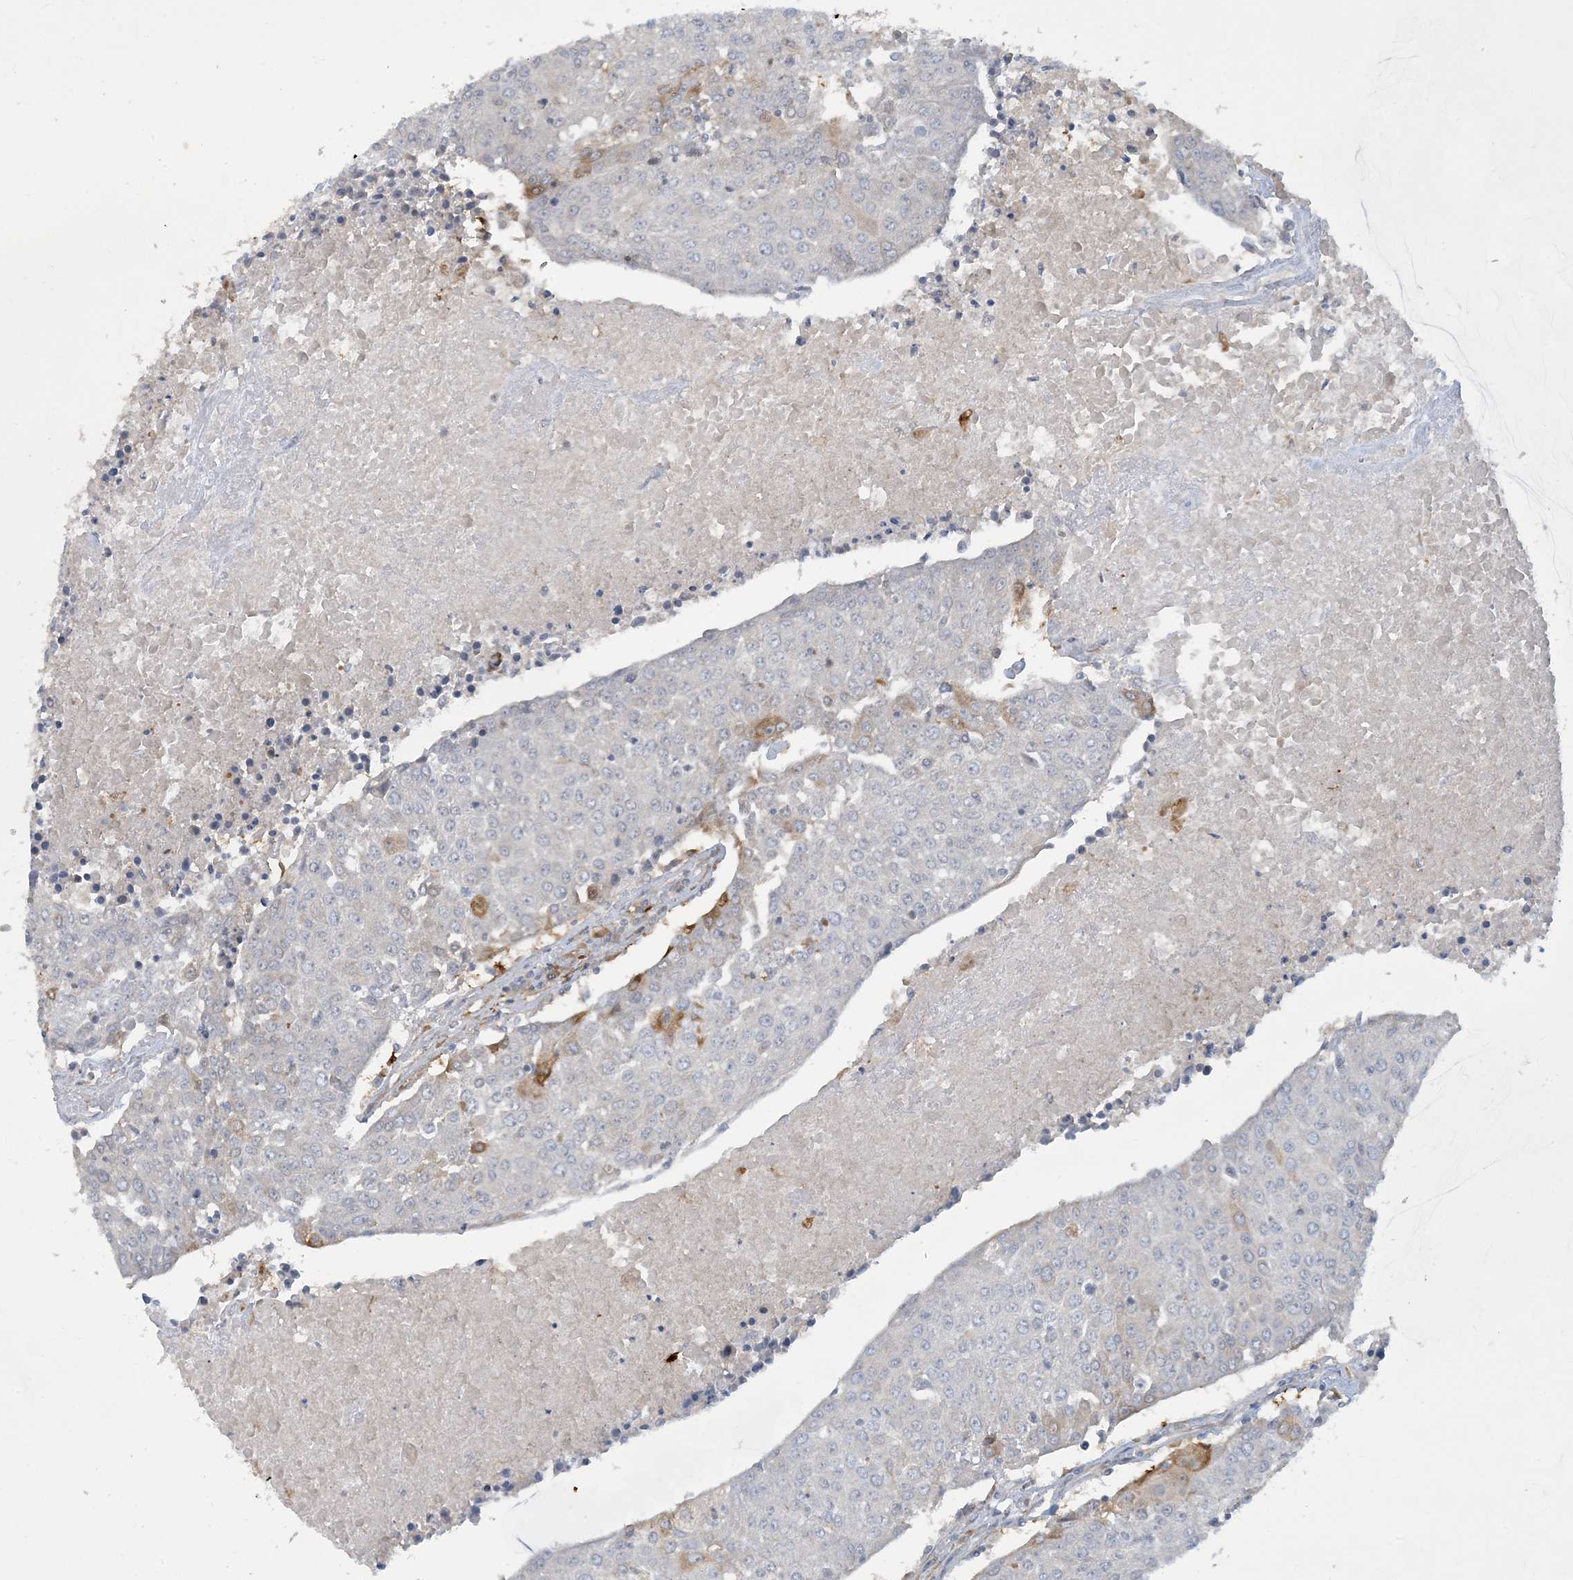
{"staining": {"intensity": "moderate", "quantity": "<25%", "location": "cytoplasmic/membranous"}, "tissue": "urothelial cancer", "cell_type": "Tumor cells", "image_type": "cancer", "snomed": [{"axis": "morphology", "description": "Urothelial carcinoma, High grade"}, {"axis": "topography", "description": "Urinary bladder"}], "caption": "Brown immunohistochemical staining in urothelial cancer exhibits moderate cytoplasmic/membranous positivity in approximately <25% of tumor cells.", "gene": "CDS1", "patient": {"sex": "female", "age": 85}}